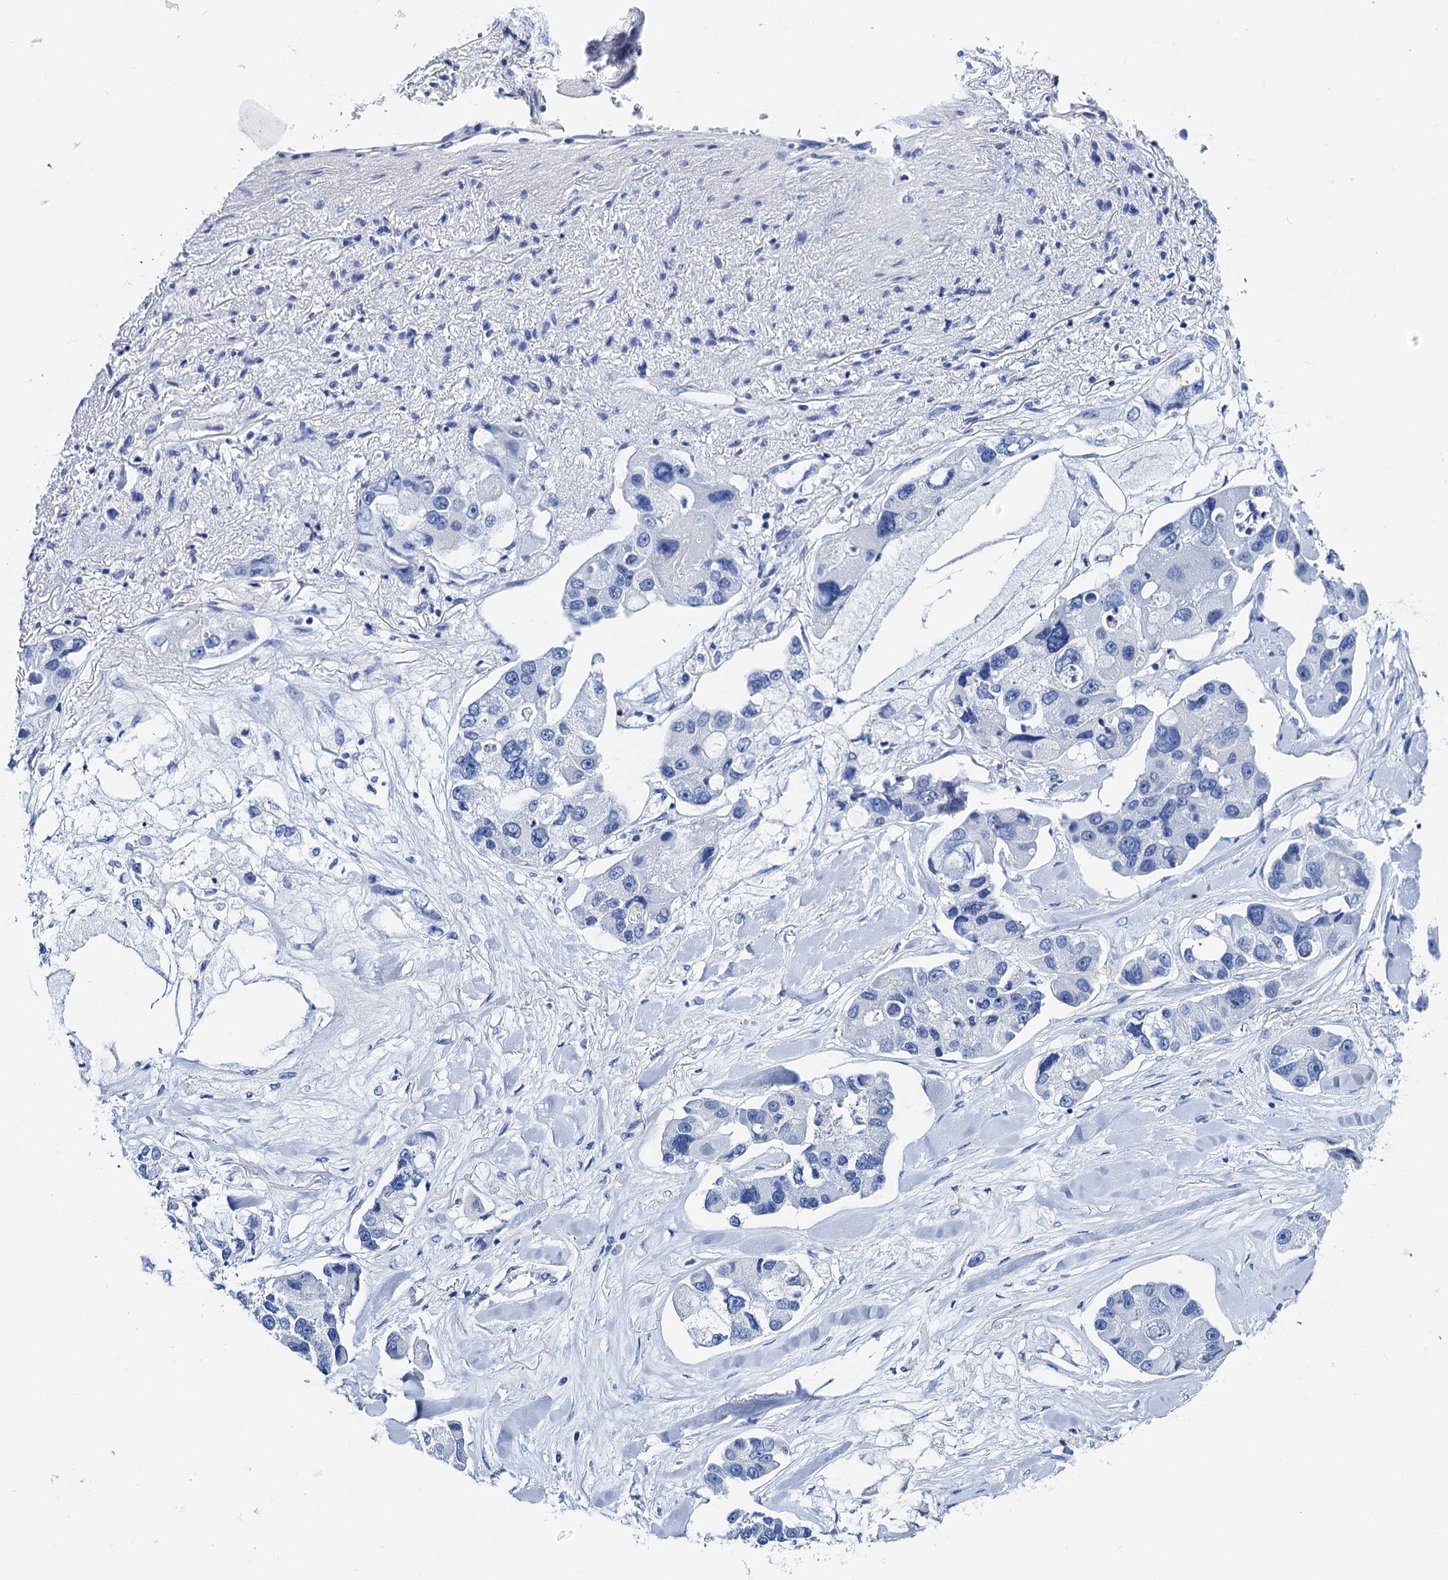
{"staining": {"intensity": "negative", "quantity": "none", "location": "none"}, "tissue": "lung cancer", "cell_type": "Tumor cells", "image_type": "cancer", "snomed": [{"axis": "morphology", "description": "Adenocarcinoma, NOS"}, {"axis": "topography", "description": "Lung"}], "caption": "This is a image of immunohistochemistry staining of lung cancer (adenocarcinoma), which shows no staining in tumor cells. Brightfield microscopy of IHC stained with DAB (3,3'-diaminobenzidine) (brown) and hematoxylin (blue), captured at high magnification.", "gene": "NLRP10", "patient": {"sex": "female", "age": 54}}